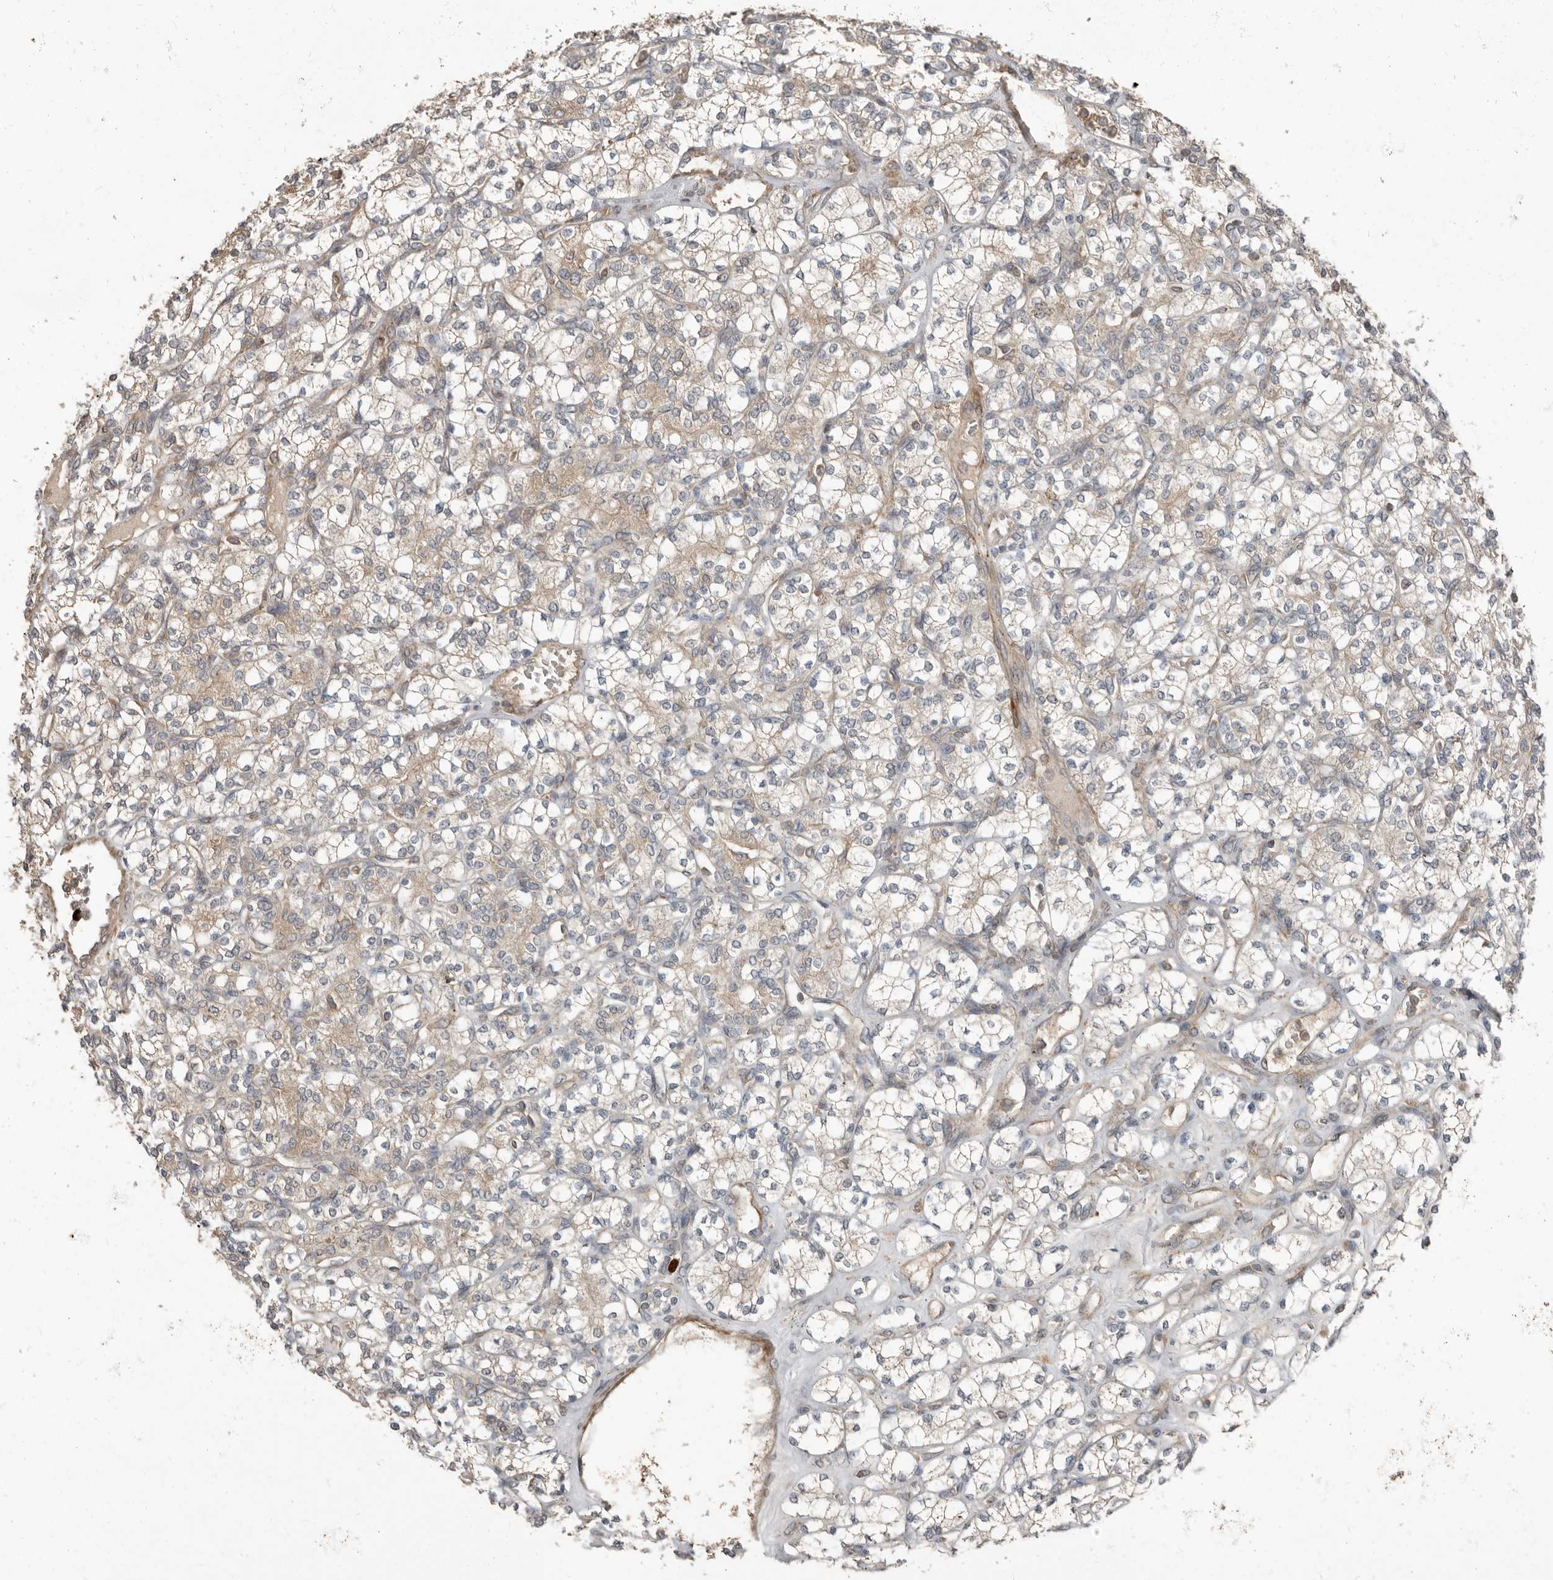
{"staining": {"intensity": "weak", "quantity": ">75%", "location": "cytoplasmic/membranous"}, "tissue": "renal cancer", "cell_type": "Tumor cells", "image_type": "cancer", "snomed": [{"axis": "morphology", "description": "Adenocarcinoma, NOS"}, {"axis": "topography", "description": "Kidney"}], "caption": "This histopathology image shows IHC staining of human renal cancer (adenocarcinoma), with low weak cytoplasmic/membranous staining in approximately >75% of tumor cells.", "gene": "SLC6A7", "patient": {"sex": "male", "age": 77}}